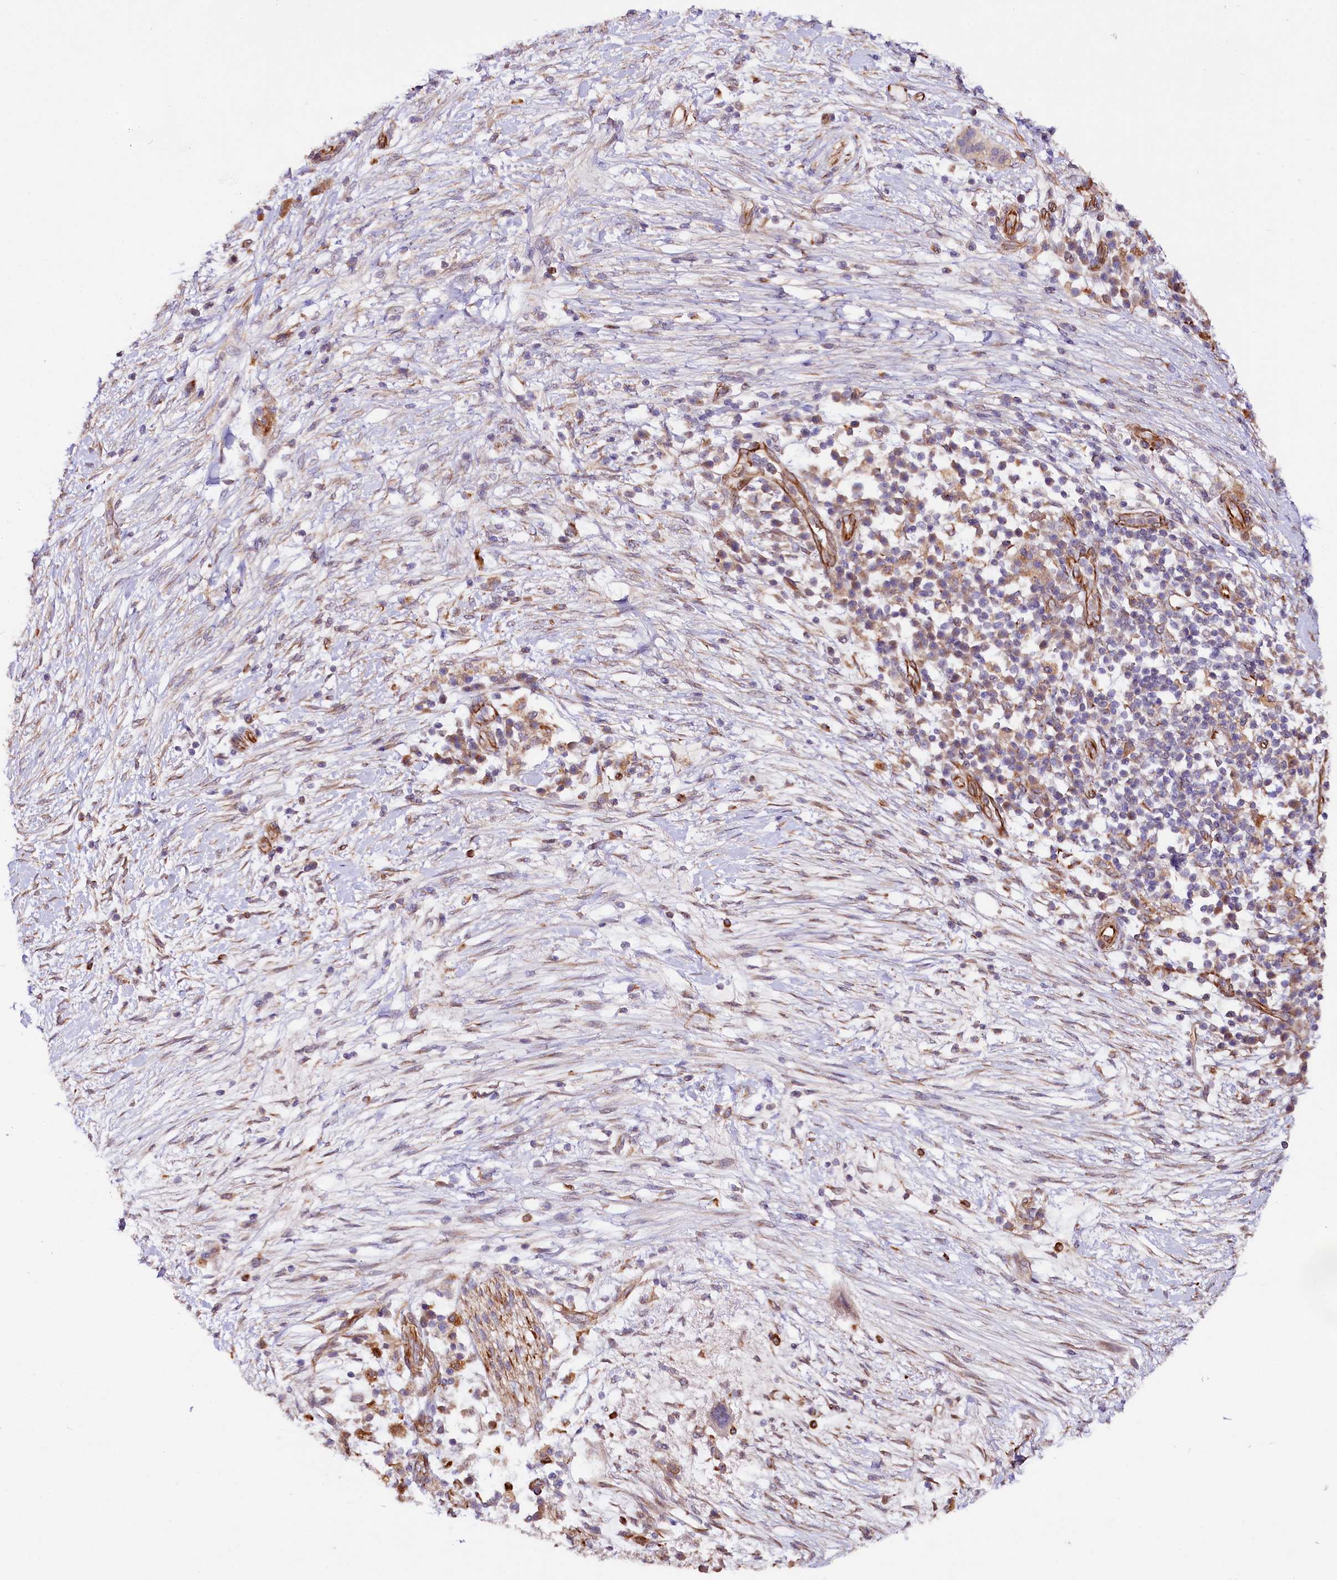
{"staining": {"intensity": "weak", "quantity": ">75%", "location": "cytoplasmic/membranous"}, "tissue": "pancreatic cancer", "cell_type": "Tumor cells", "image_type": "cancer", "snomed": [{"axis": "morphology", "description": "Adenocarcinoma, NOS"}, {"axis": "topography", "description": "Pancreas"}], "caption": "An immunohistochemistry (IHC) image of tumor tissue is shown. Protein staining in brown labels weak cytoplasmic/membranous positivity in pancreatic adenocarcinoma within tumor cells.", "gene": "TTC12", "patient": {"sex": "male", "age": 68}}